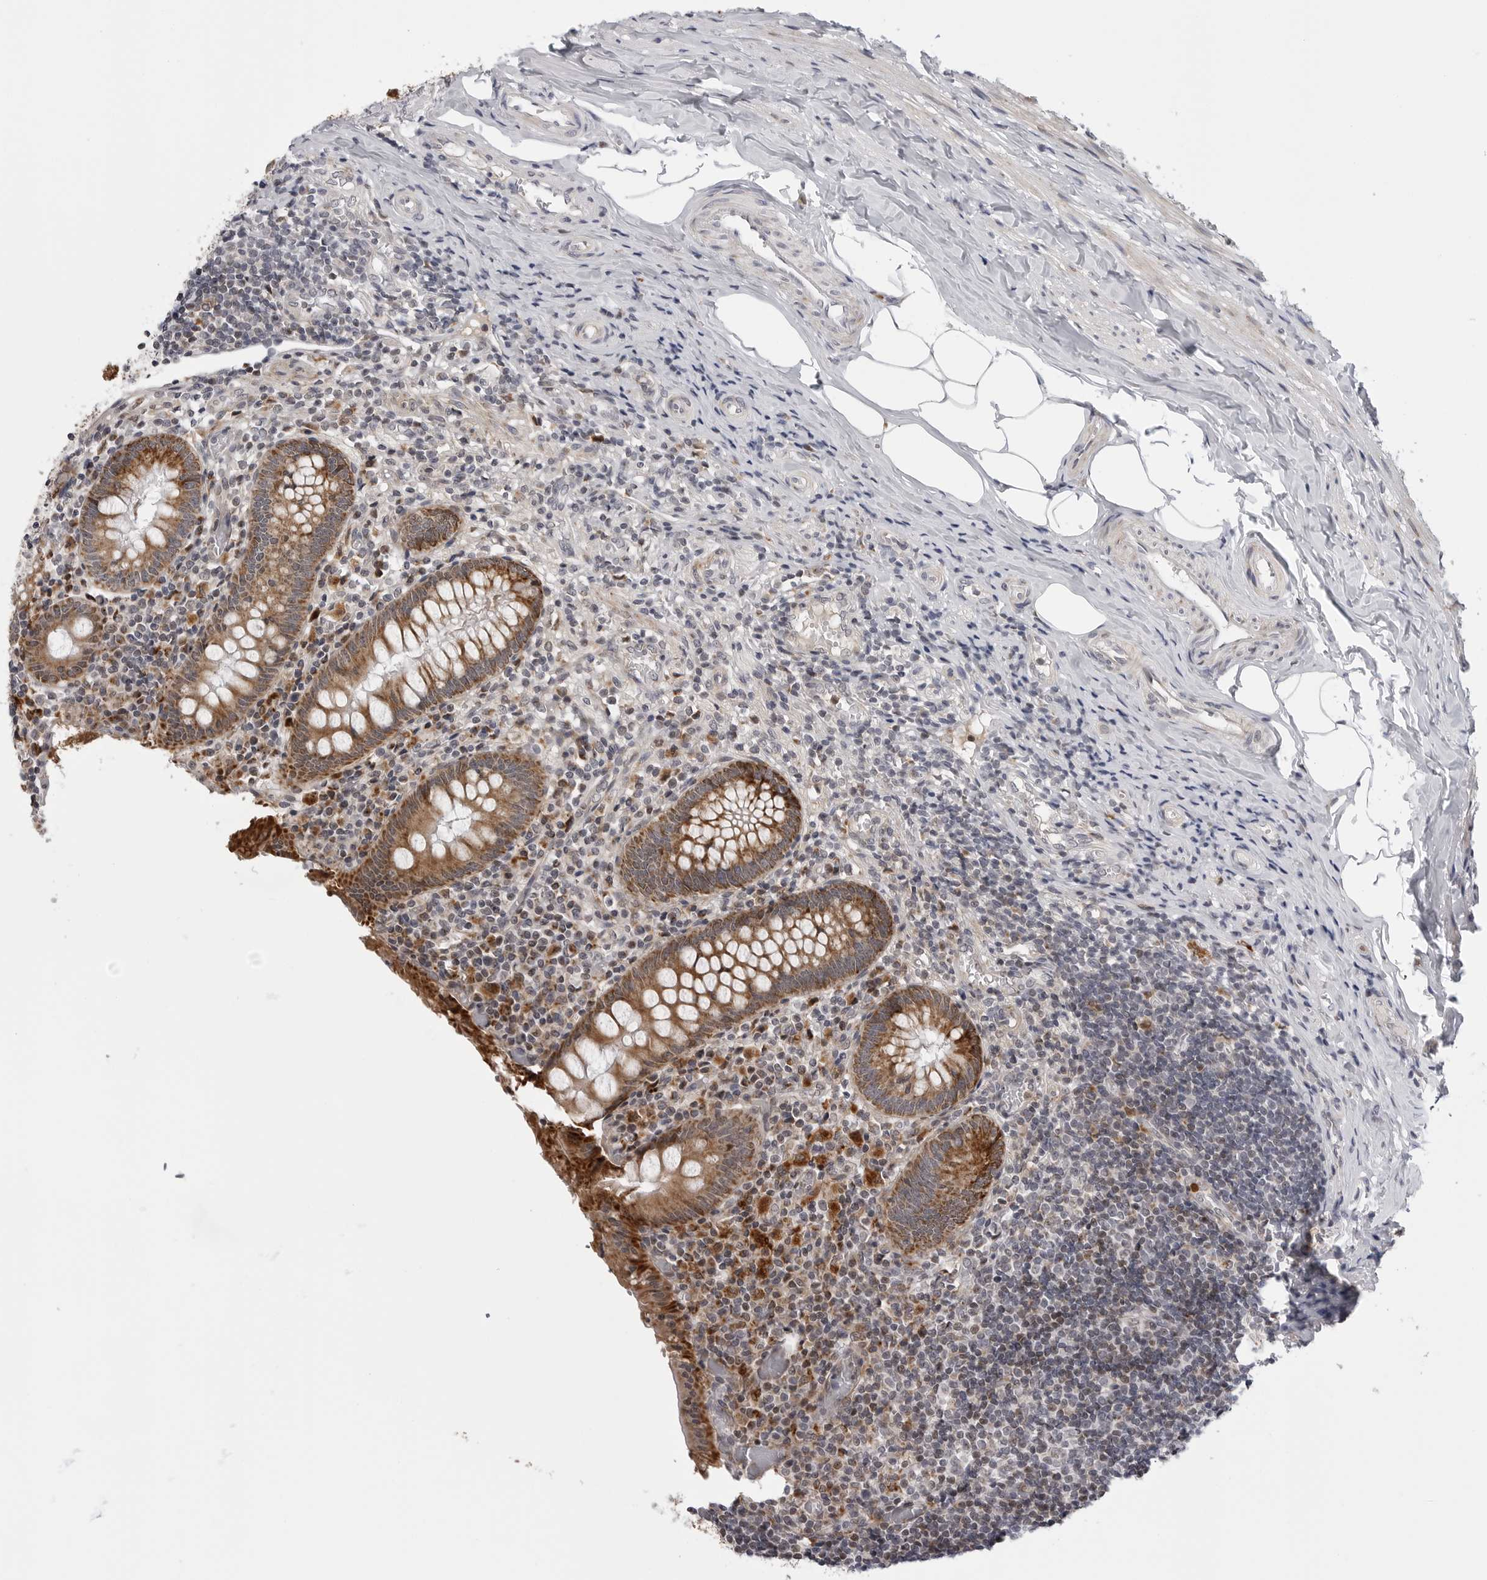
{"staining": {"intensity": "moderate", "quantity": ">75%", "location": "cytoplasmic/membranous"}, "tissue": "appendix", "cell_type": "Glandular cells", "image_type": "normal", "snomed": [{"axis": "morphology", "description": "Normal tissue, NOS"}, {"axis": "topography", "description": "Appendix"}], "caption": "High-power microscopy captured an immunohistochemistry (IHC) photomicrograph of unremarkable appendix, revealing moderate cytoplasmic/membranous staining in approximately >75% of glandular cells.", "gene": "CDK20", "patient": {"sex": "female", "age": 17}}